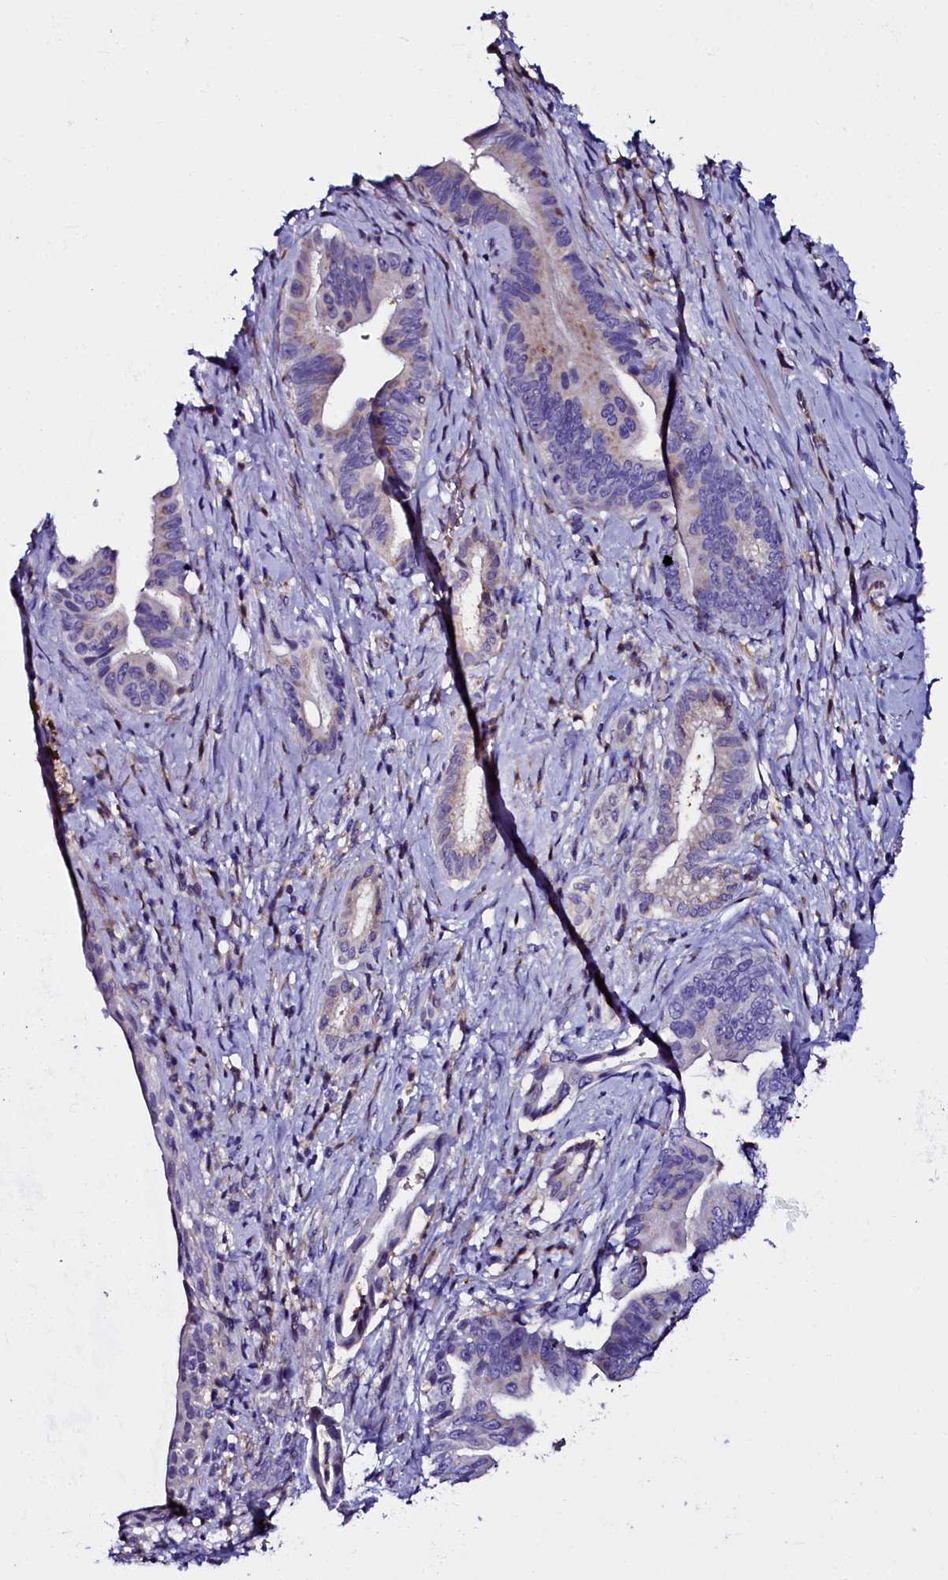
{"staining": {"intensity": "weak", "quantity": "<25%", "location": "cytoplasmic/membranous"}, "tissue": "pancreatic cancer", "cell_type": "Tumor cells", "image_type": "cancer", "snomed": [{"axis": "morphology", "description": "Adenocarcinoma, NOS"}, {"axis": "topography", "description": "Pancreas"}], "caption": "This is an IHC photomicrograph of pancreatic adenocarcinoma. There is no expression in tumor cells.", "gene": "OTOL1", "patient": {"sex": "female", "age": 55}}